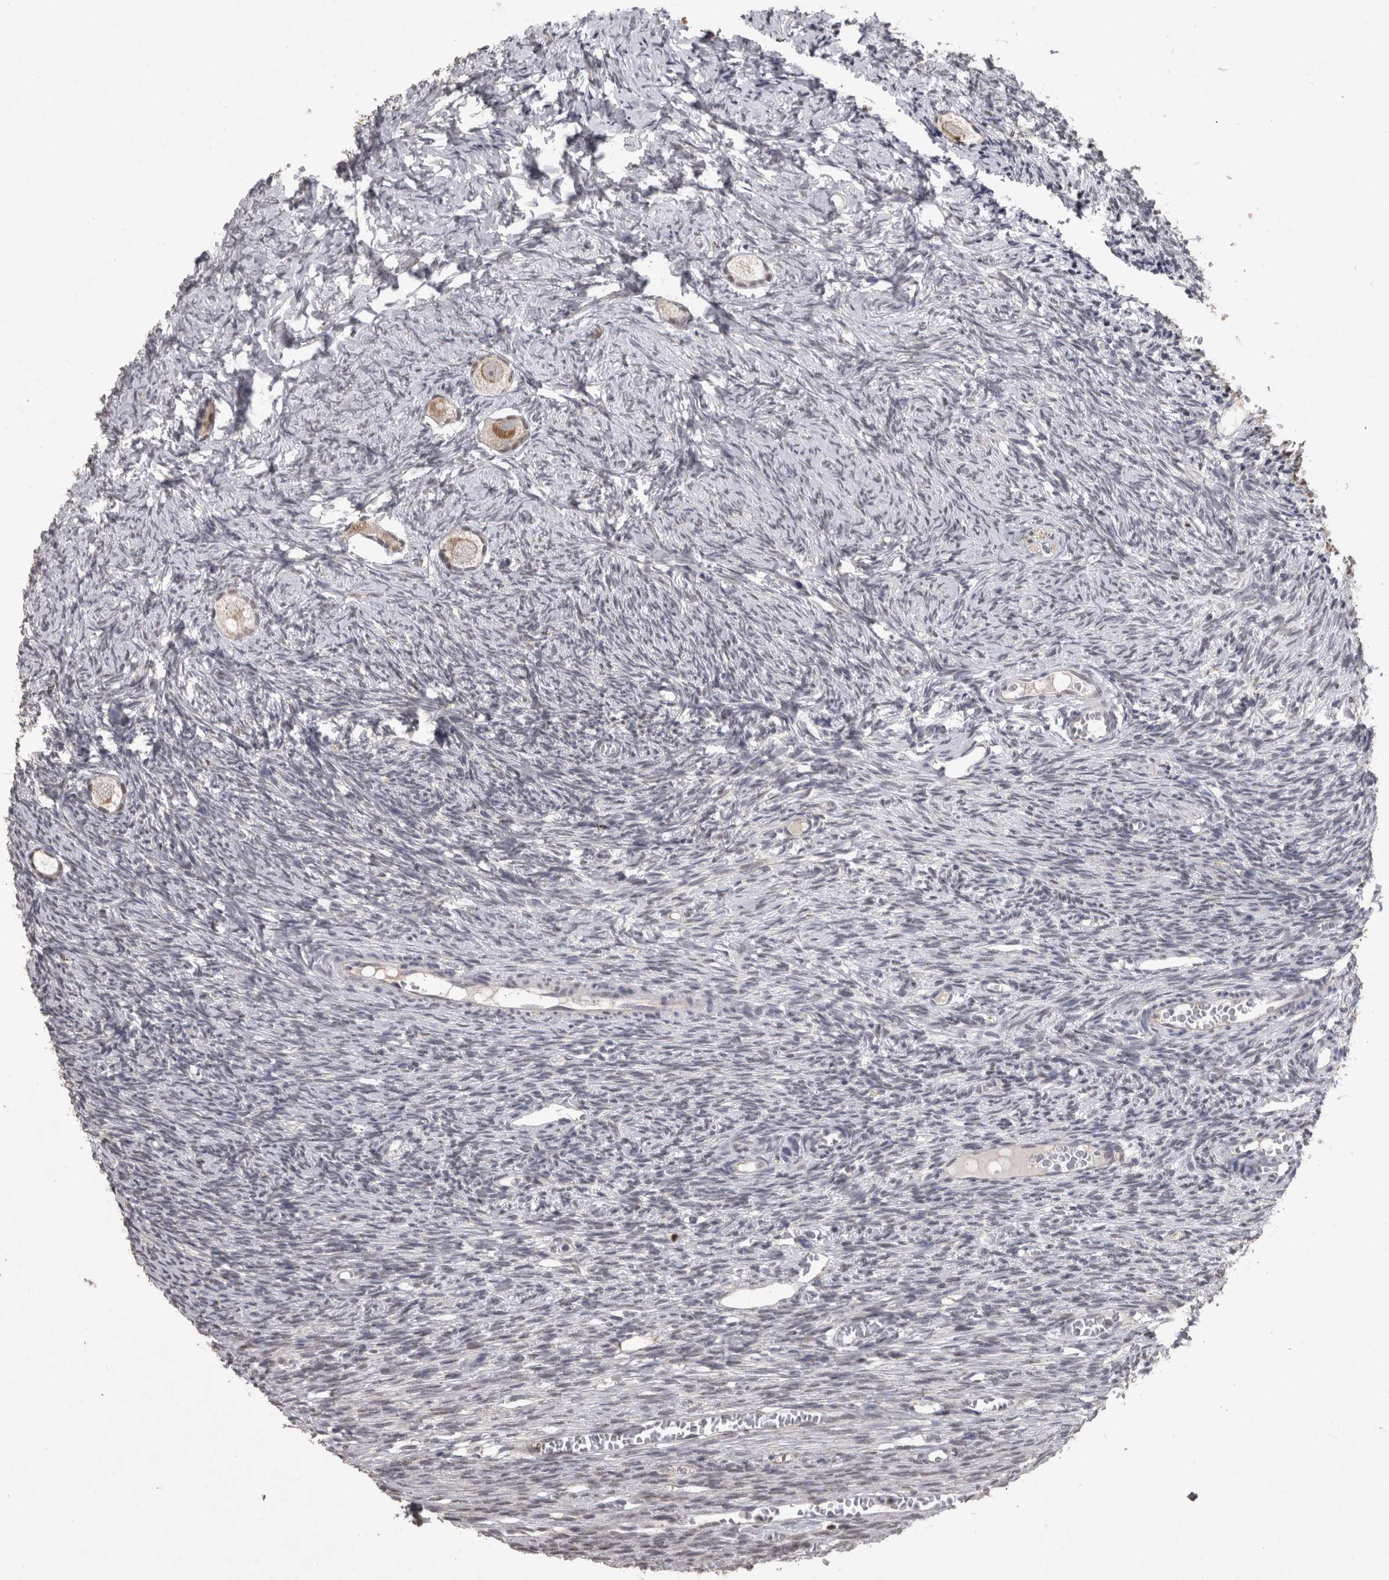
{"staining": {"intensity": "moderate", "quantity": ">75%", "location": "cytoplasmic/membranous"}, "tissue": "ovary", "cell_type": "Follicle cells", "image_type": "normal", "snomed": [{"axis": "morphology", "description": "Normal tissue, NOS"}, {"axis": "topography", "description": "Ovary"}], "caption": "Ovary stained with IHC reveals moderate cytoplasmic/membranous expression in about >75% of follicle cells. The protein of interest is stained brown, and the nuclei are stained in blue (DAB (3,3'-diaminobenzidine) IHC with brightfield microscopy, high magnification).", "gene": "MEP1A", "patient": {"sex": "female", "age": 27}}